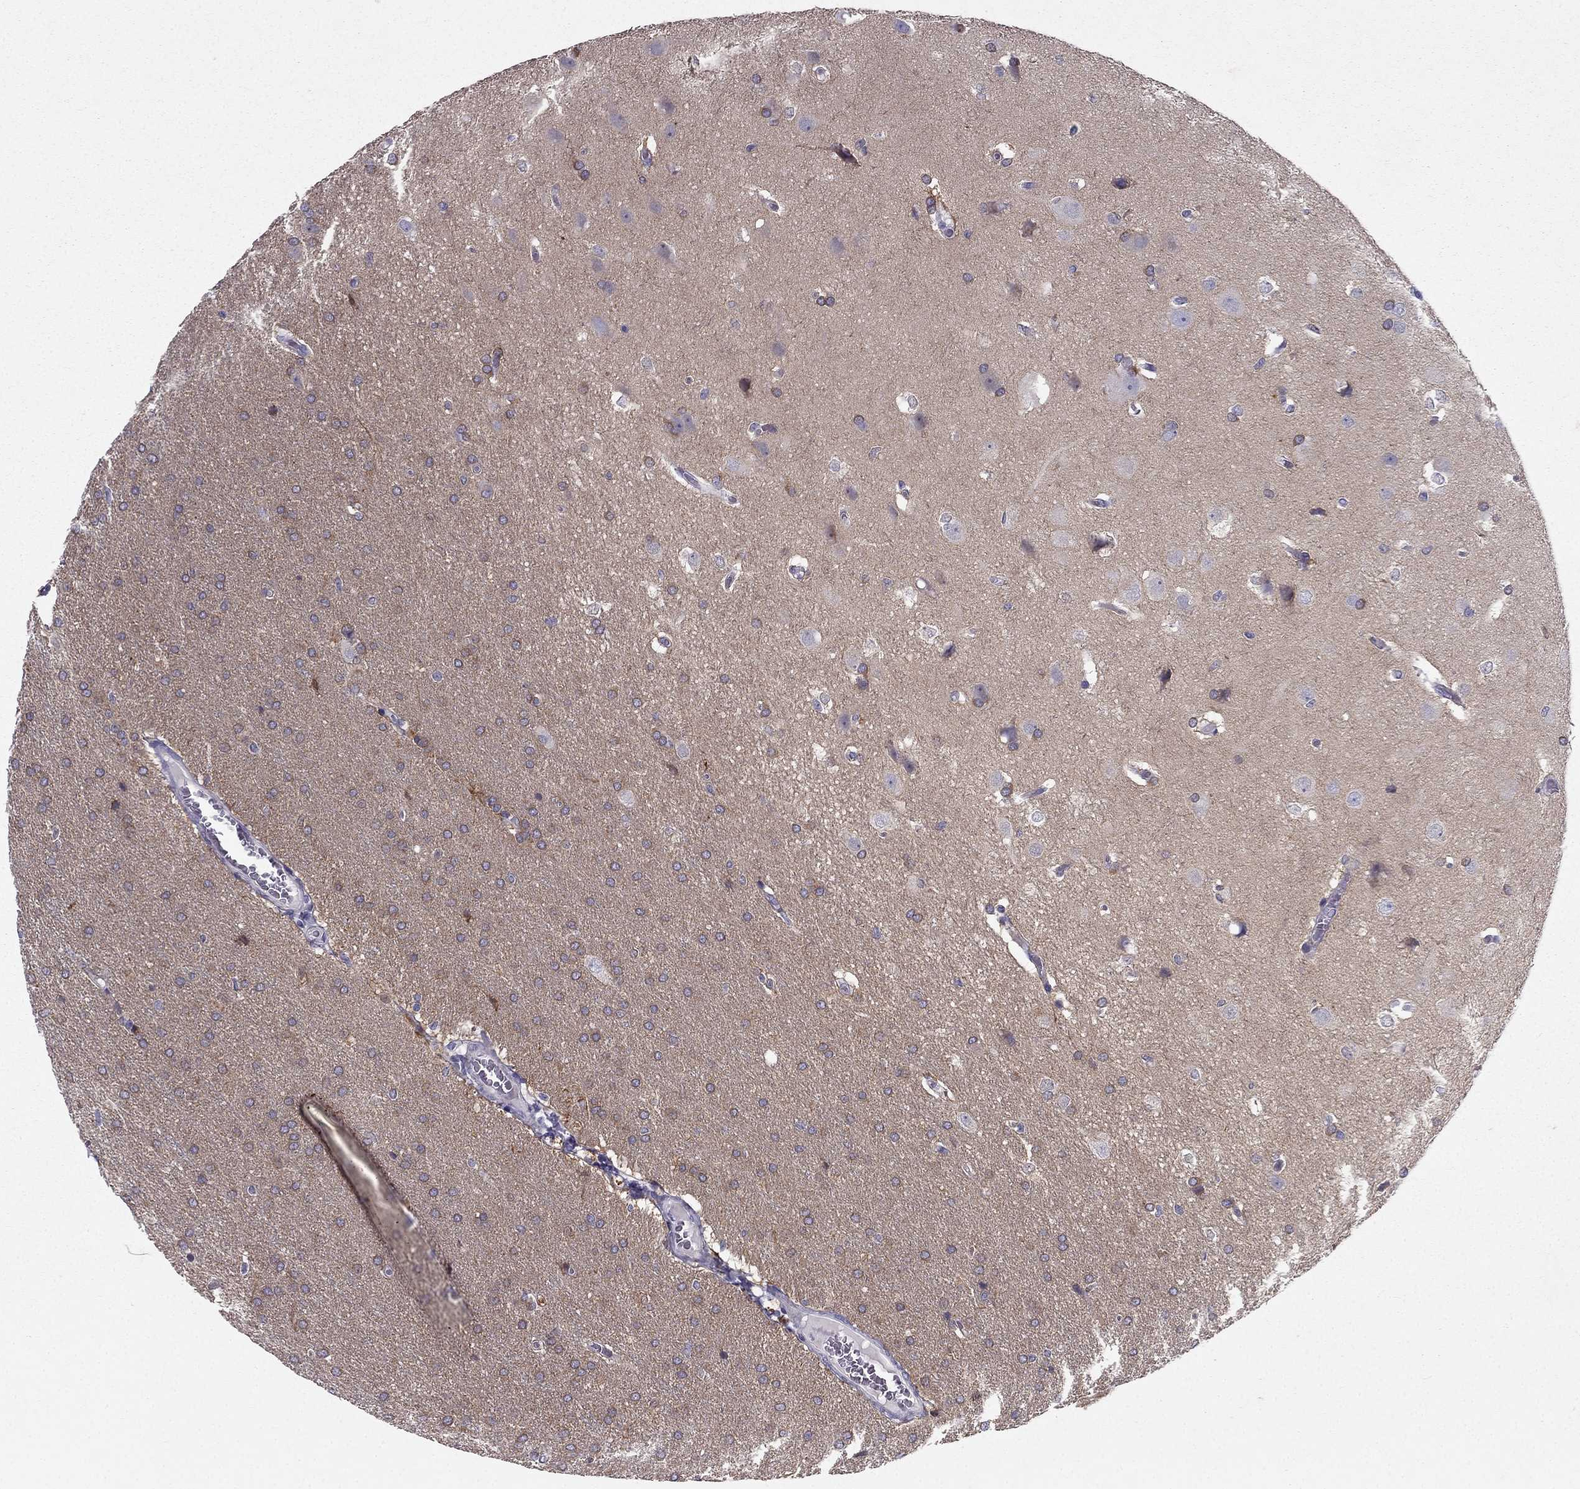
{"staining": {"intensity": "negative", "quantity": "none", "location": "none"}, "tissue": "glioma", "cell_type": "Tumor cells", "image_type": "cancer", "snomed": [{"axis": "morphology", "description": "Glioma, malignant, Low grade"}, {"axis": "topography", "description": "Brain"}], "caption": "The micrograph exhibits no staining of tumor cells in glioma. (DAB (3,3'-diaminobenzidine) immunohistochemistry (IHC) with hematoxylin counter stain).", "gene": "SYT5", "patient": {"sex": "female", "age": 32}}